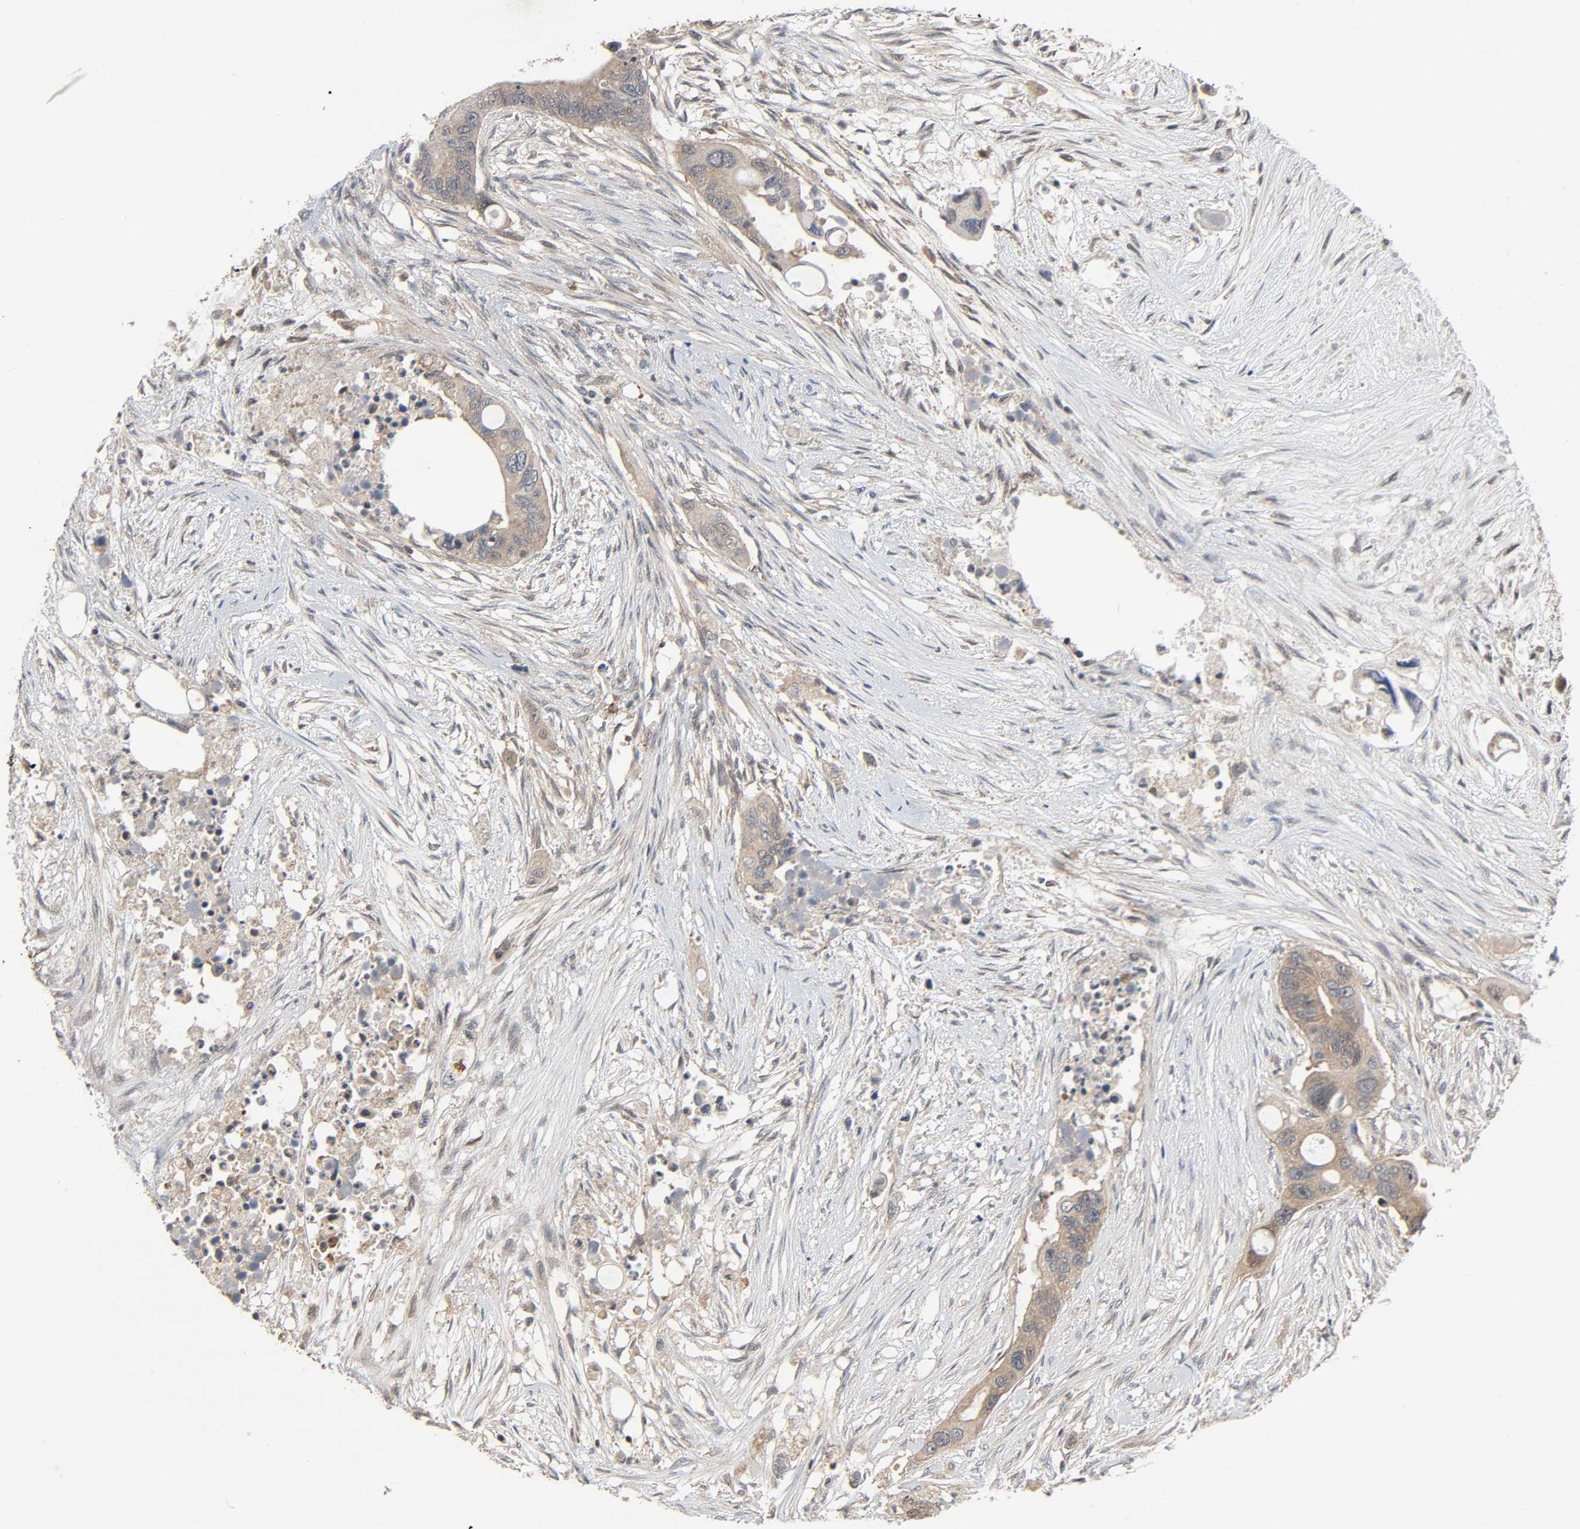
{"staining": {"intensity": "weak", "quantity": ">75%", "location": "cytoplasmic/membranous"}, "tissue": "colorectal cancer", "cell_type": "Tumor cells", "image_type": "cancer", "snomed": [{"axis": "morphology", "description": "Adenocarcinoma, NOS"}, {"axis": "topography", "description": "Colon"}], "caption": "This is an image of immunohistochemistry (IHC) staining of colorectal cancer, which shows weak expression in the cytoplasmic/membranous of tumor cells.", "gene": "PPP2R1B", "patient": {"sex": "female", "age": 57}}